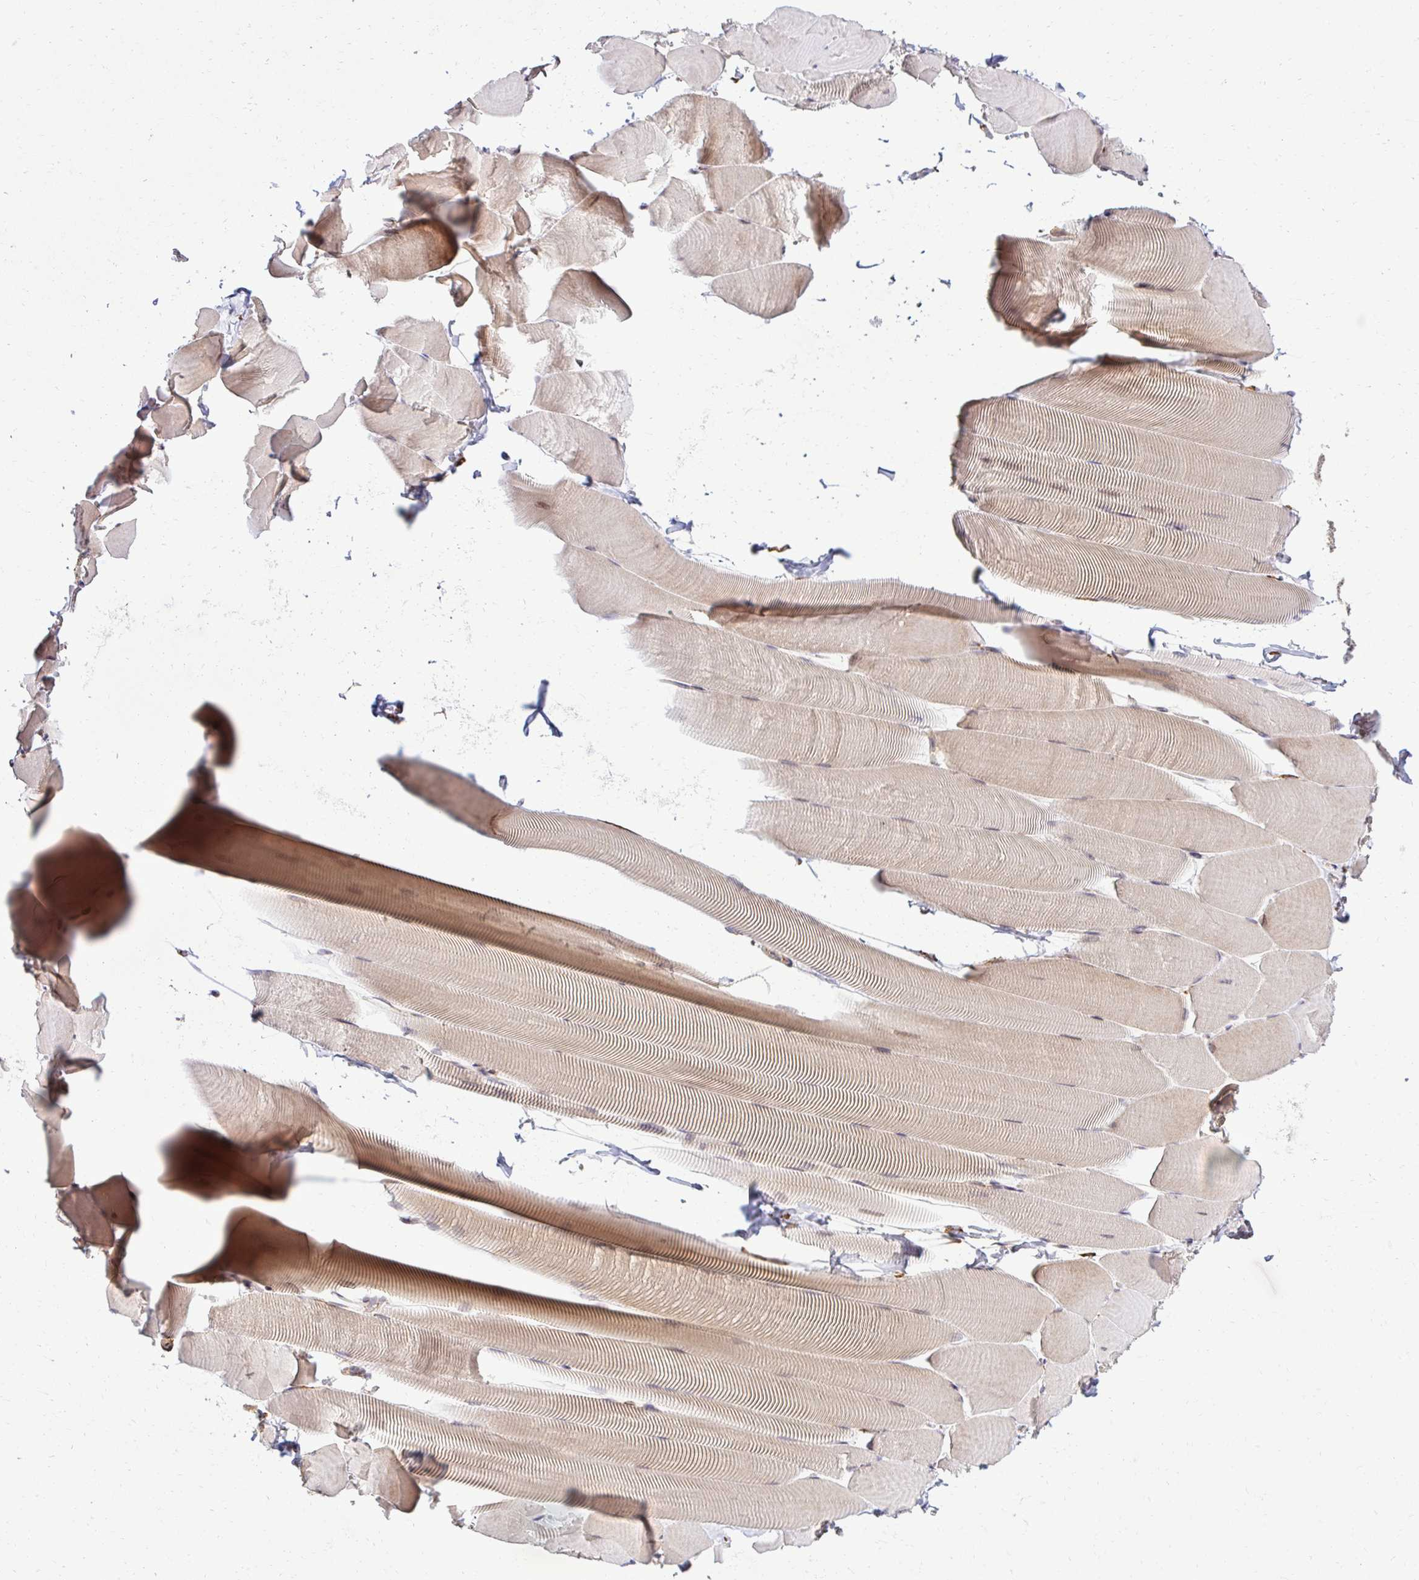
{"staining": {"intensity": "moderate", "quantity": "25%-75%", "location": "cytoplasmic/membranous"}, "tissue": "skeletal muscle", "cell_type": "Myocytes", "image_type": "normal", "snomed": [{"axis": "morphology", "description": "Normal tissue, NOS"}, {"axis": "topography", "description": "Skeletal muscle"}], "caption": "Immunohistochemical staining of unremarkable skeletal muscle demonstrates moderate cytoplasmic/membranous protein positivity in approximately 25%-75% of myocytes. The staining was performed using DAB, with brown indicating positive protein expression. Nuclei are stained blue with hematoxylin.", "gene": "HPS1", "patient": {"sex": "male", "age": 25}}